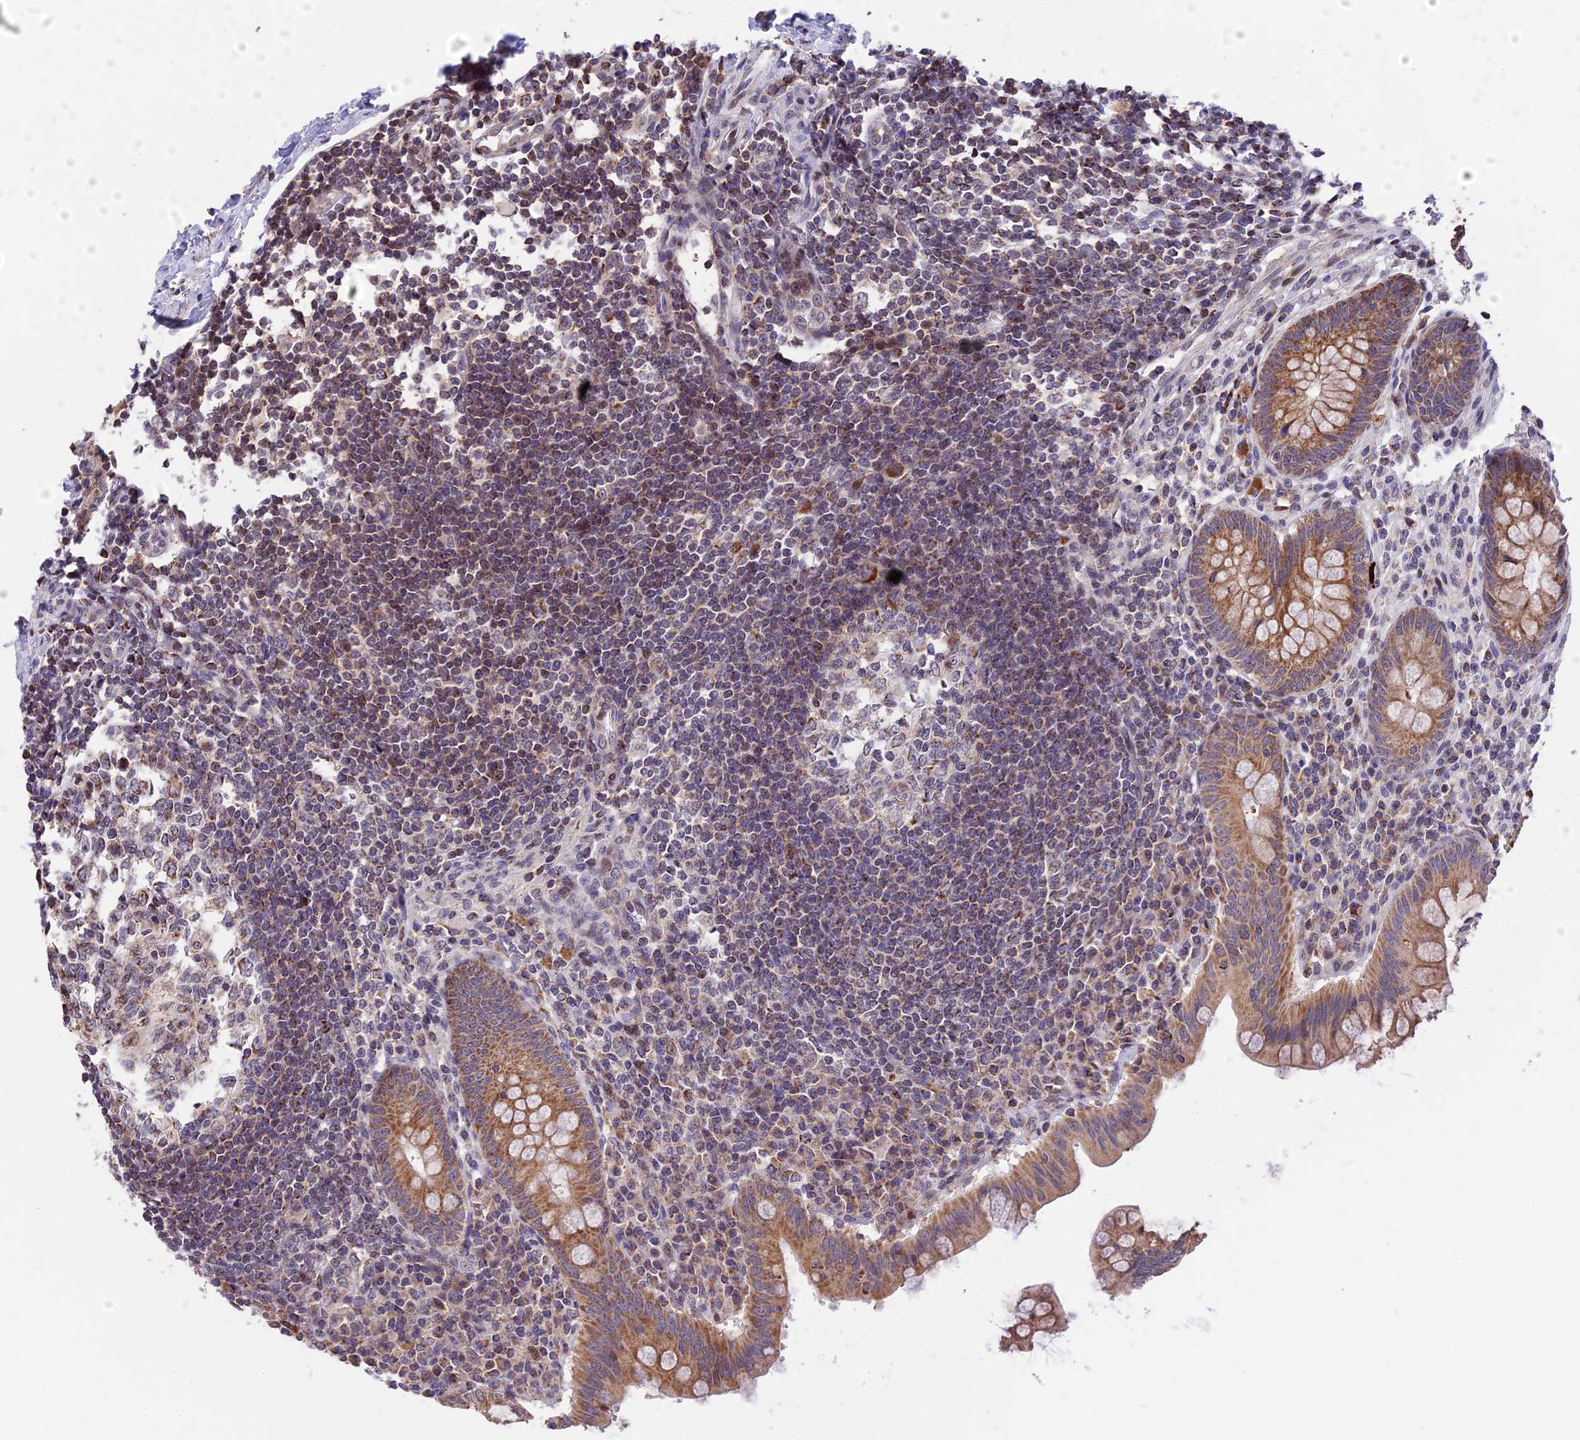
{"staining": {"intensity": "moderate", "quantity": ">75%", "location": "cytoplasmic/membranous"}, "tissue": "appendix", "cell_type": "Glandular cells", "image_type": "normal", "snomed": [{"axis": "morphology", "description": "Normal tissue, NOS"}, {"axis": "topography", "description": "Appendix"}], "caption": "A brown stain shows moderate cytoplasmic/membranous staining of a protein in glandular cells of normal appendix.", "gene": "RERGL", "patient": {"sex": "female", "age": 33}}